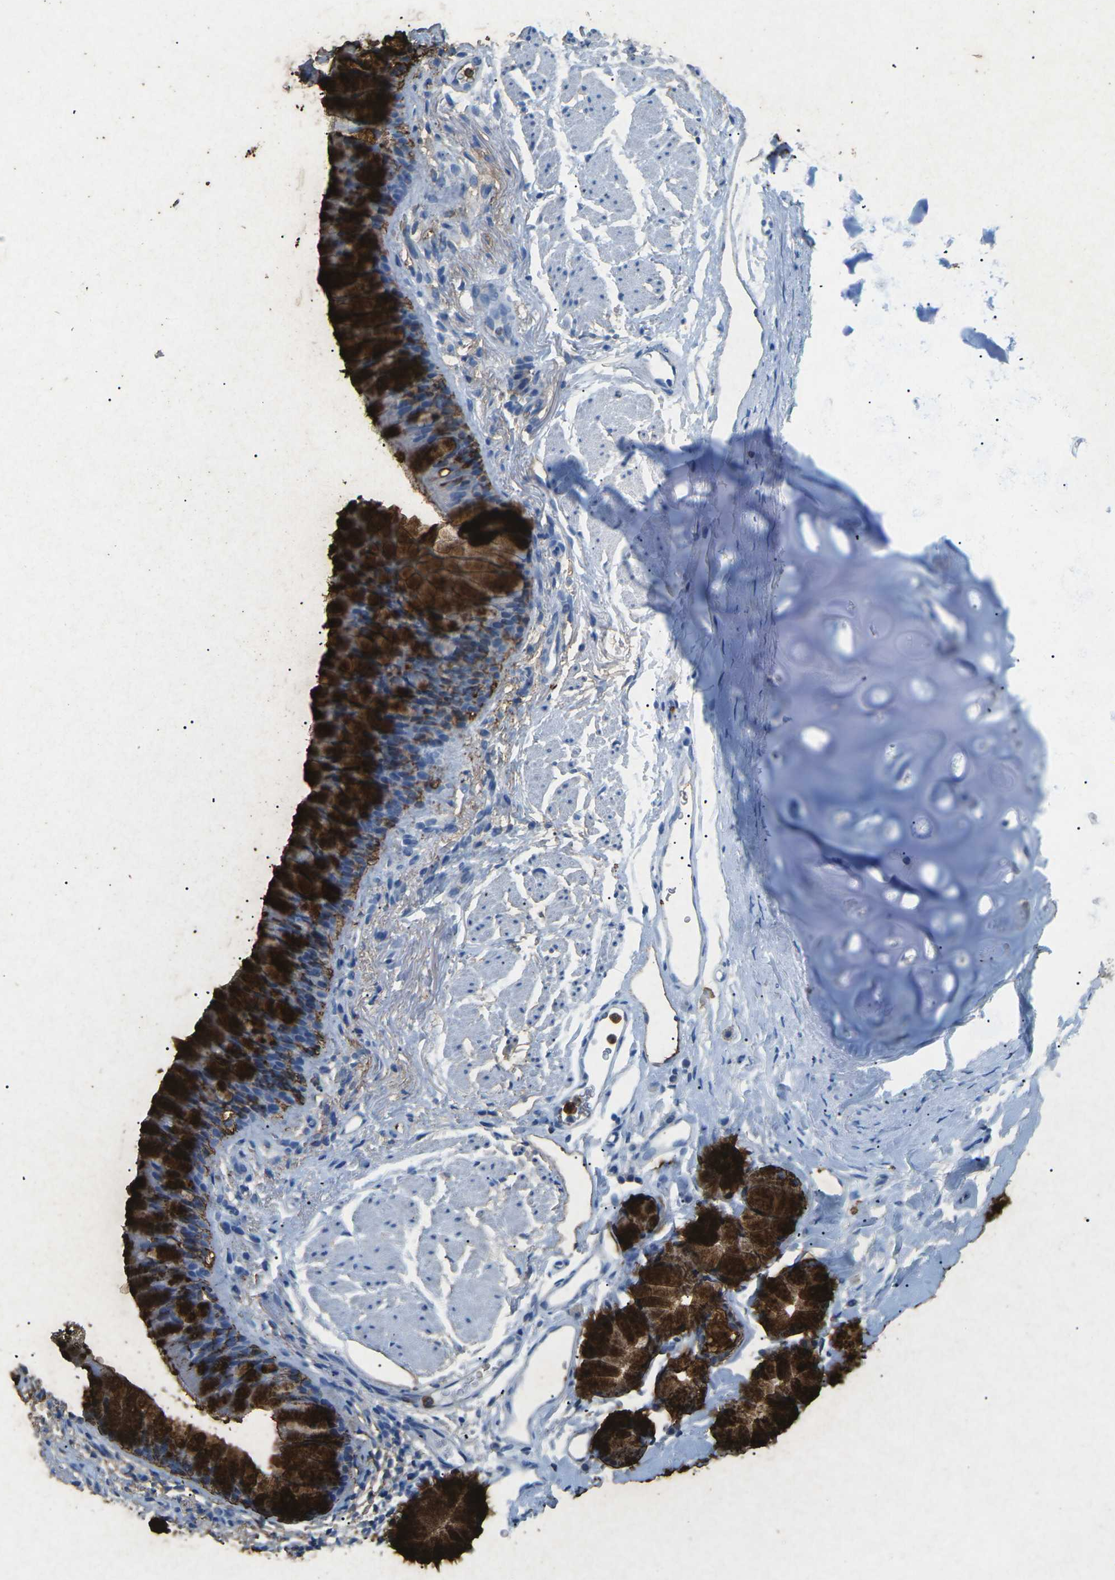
{"staining": {"intensity": "negative", "quantity": "none", "location": "none"}, "tissue": "adipose tissue", "cell_type": "Adipocytes", "image_type": "normal", "snomed": [{"axis": "morphology", "description": "Normal tissue, NOS"}, {"axis": "topography", "description": "Cartilage tissue"}, {"axis": "topography", "description": "Bronchus"}], "caption": "IHC histopathology image of unremarkable adipose tissue: adipose tissue stained with DAB exhibits no significant protein positivity in adipocytes.", "gene": "CTAGE1", "patient": {"sex": "female", "age": 53}}